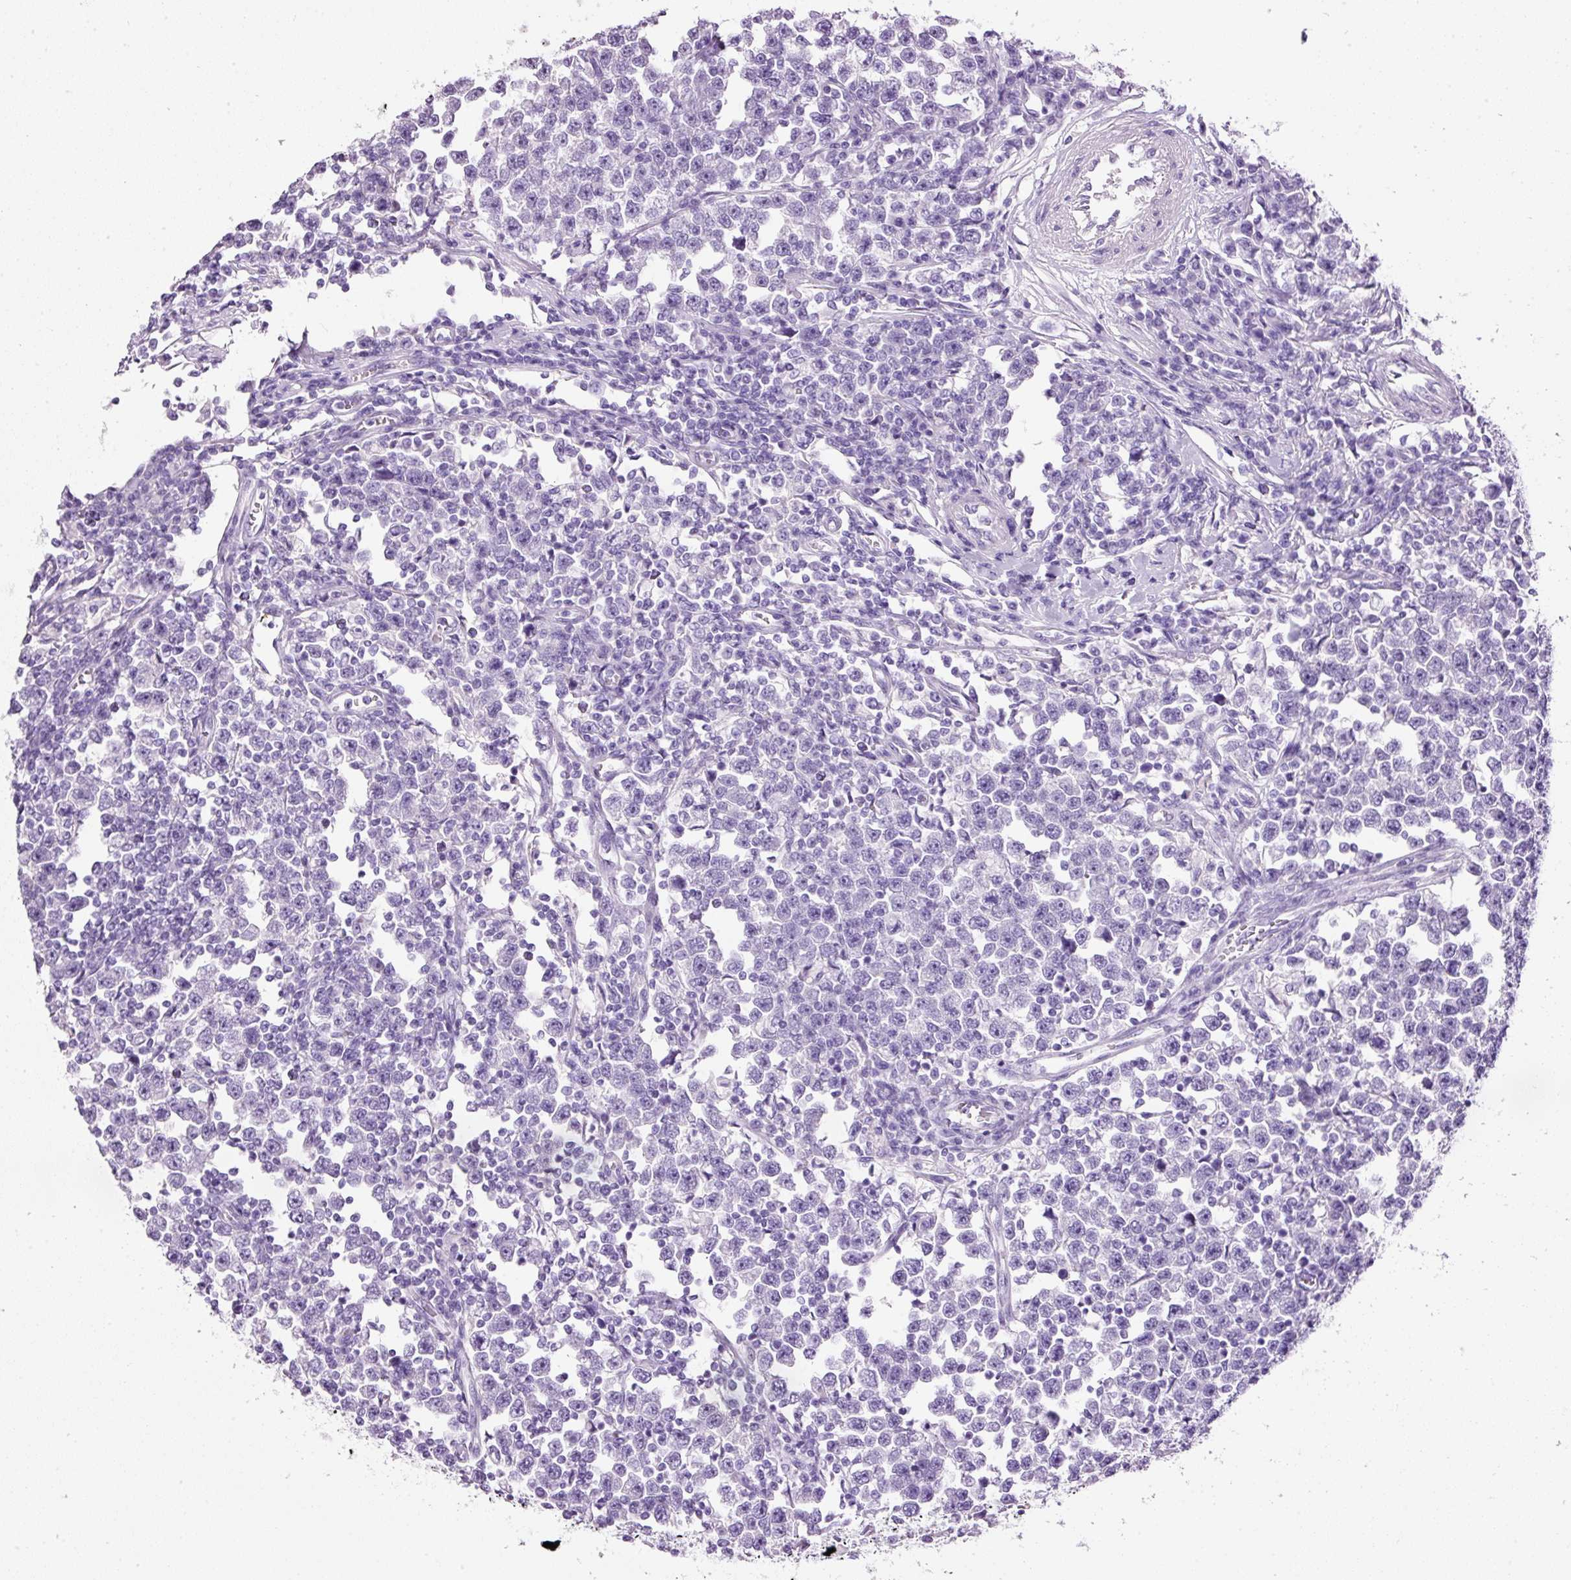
{"staining": {"intensity": "negative", "quantity": "none", "location": "none"}, "tissue": "testis cancer", "cell_type": "Tumor cells", "image_type": "cancer", "snomed": [{"axis": "morphology", "description": "Seminoma, NOS"}, {"axis": "topography", "description": "Testis"}], "caption": "Immunohistochemistry (IHC) micrograph of human seminoma (testis) stained for a protein (brown), which reveals no positivity in tumor cells. Brightfield microscopy of immunohistochemistry (IHC) stained with DAB (3,3'-diaminobenzidine) (brown) and hematoxylin (blue), captured at high magnification.", "gene": "BSND", "patient": {"sex": "male", "age": 43}}